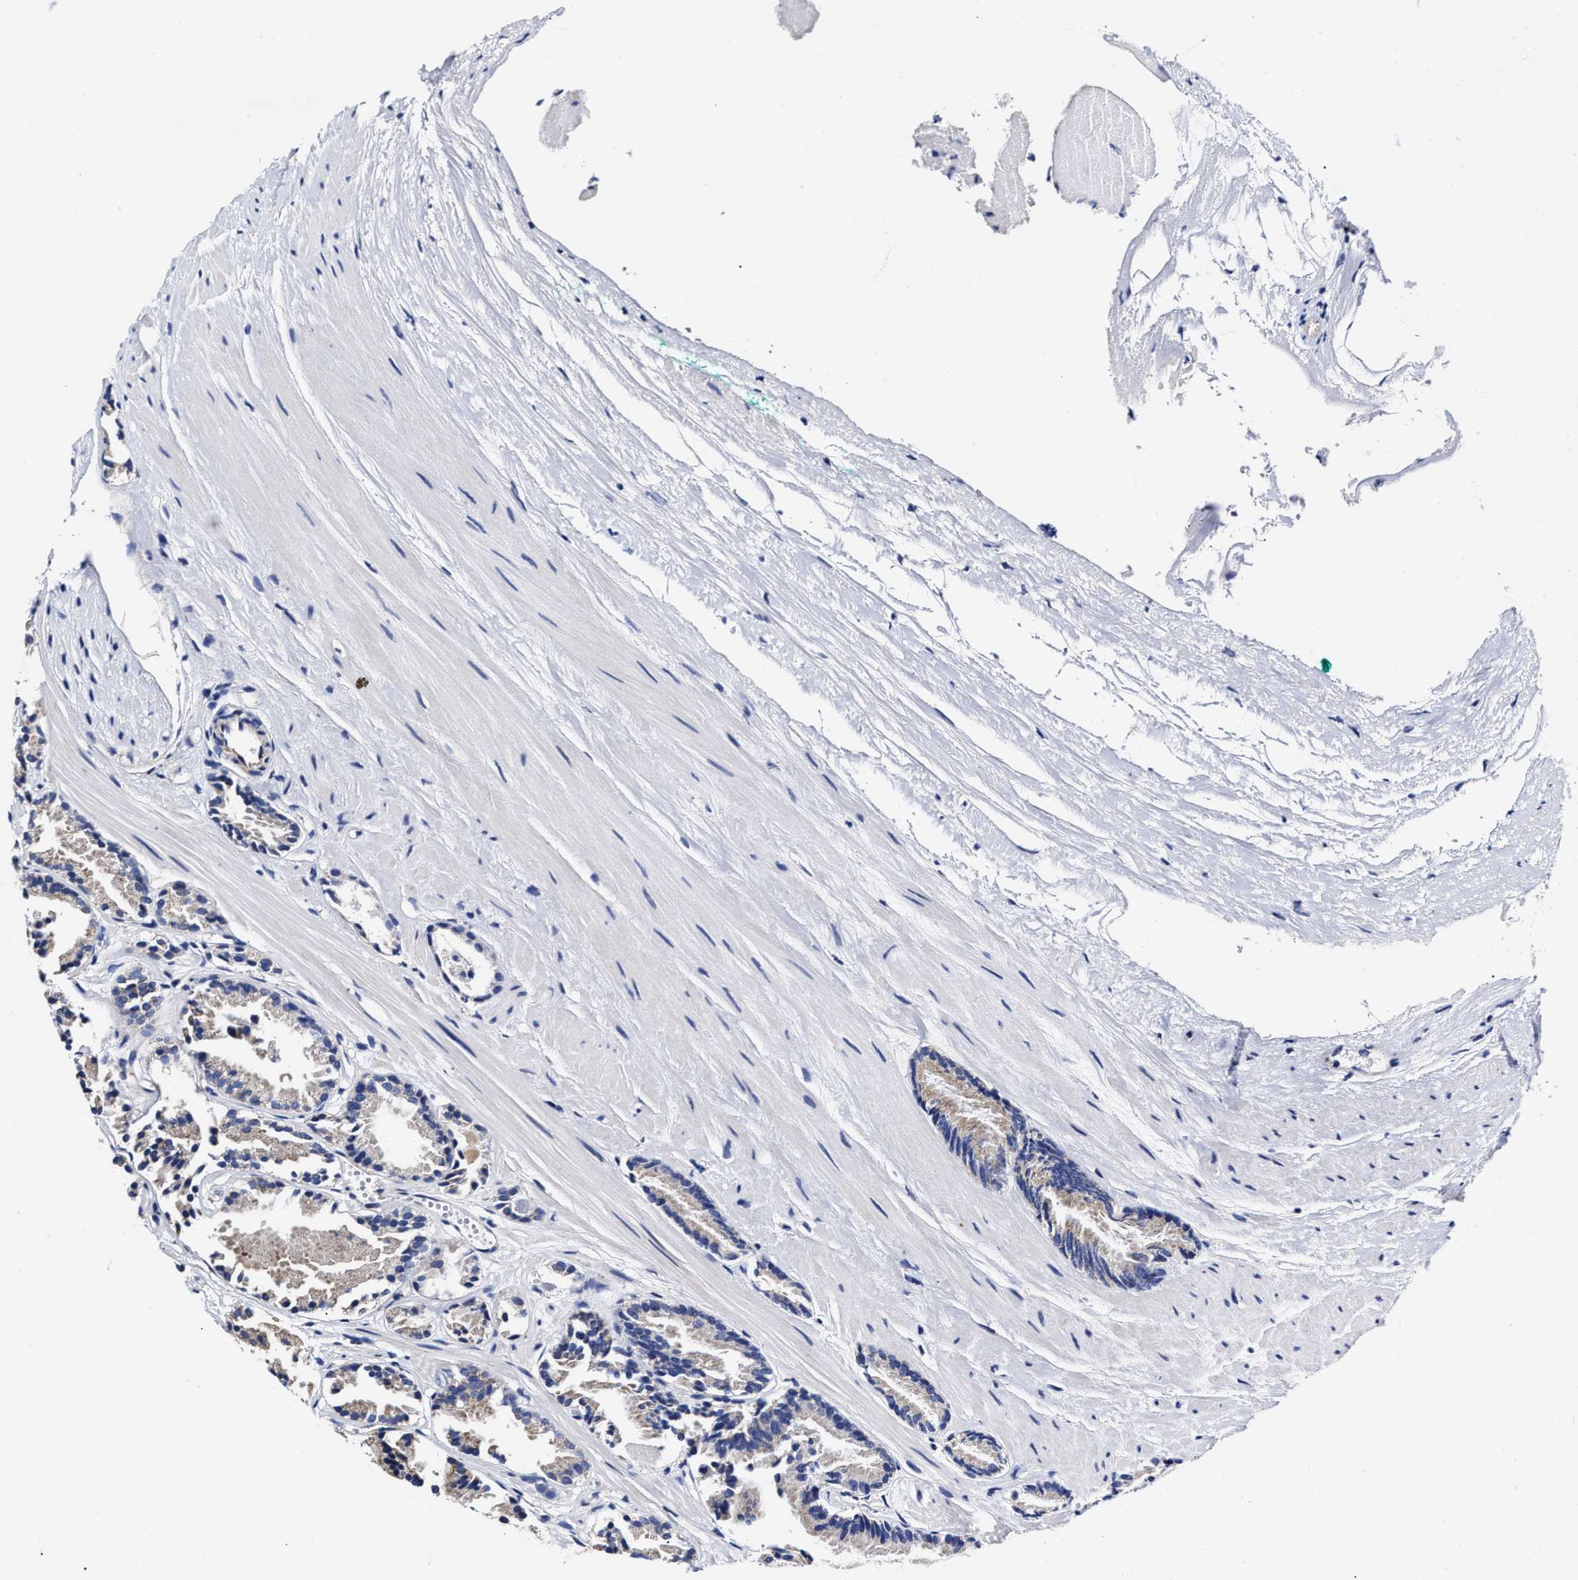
{"staining": {"intensity": "moderate", "quantity": ">75%", "location": "cytoplasmic/membranous"}, "tissue": "prostate cancer", "cell_type": "Tumor cells", "image_type": "cancer", "snomed": [{"axis": "morphology", "description": "Adenocarcinoma, Low grade"}, {"axis": "topography", "description": "Prostate"}], "caption": "Tumor cells exhibit moderate cytoplasmic/membranous expression in about >75% of cells in low-grade adenocarcinoma (prostate).", "gene": "HINT2", "patient": {"sex": "male", "age": 51}}